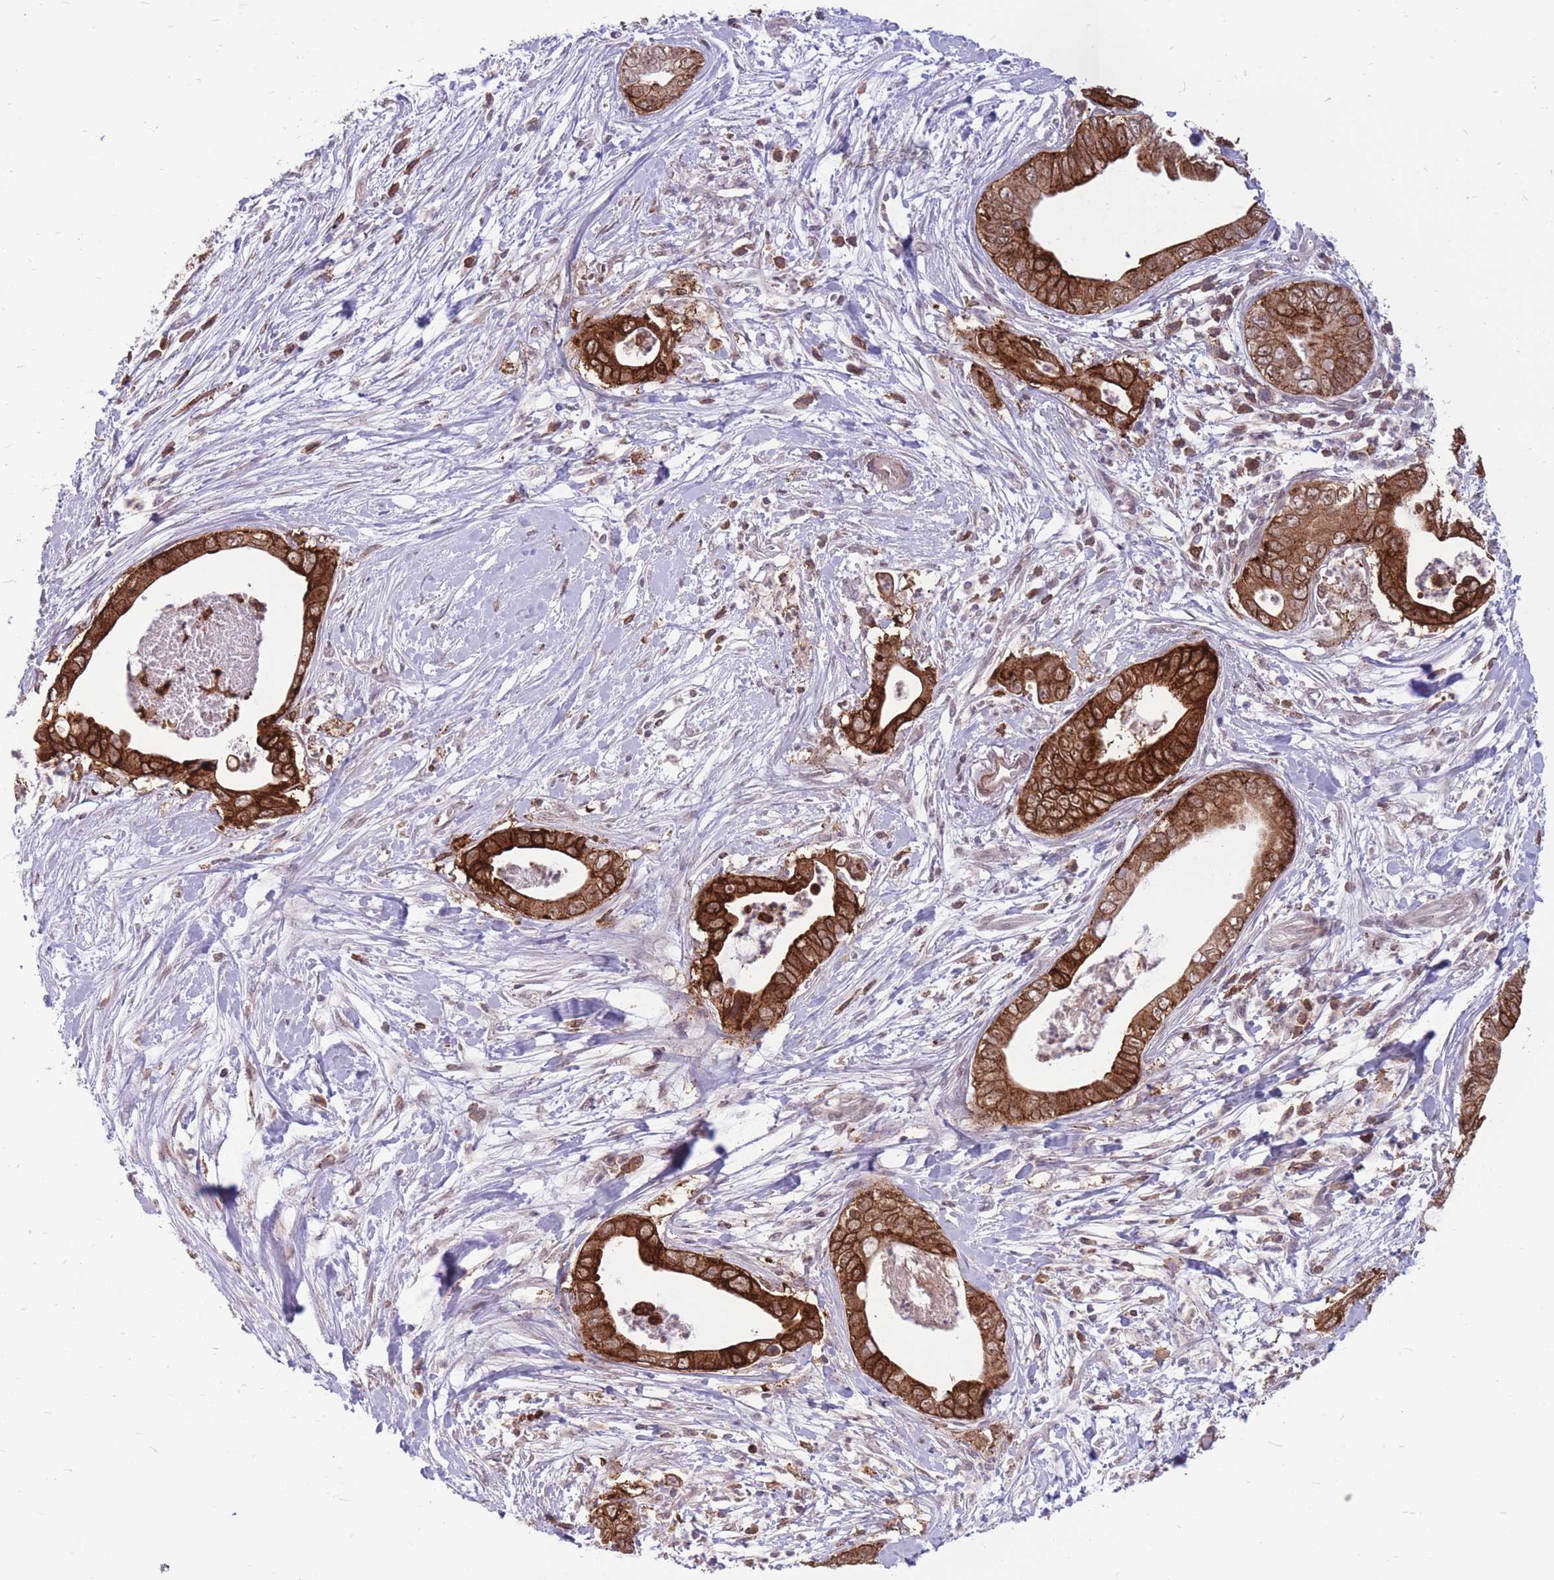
{"staining": {"intensity": "strong", "quantity": ">75%", "location": "cytoplasmic/membranous"}, "tissue": "pancreatic cancer", "cell_type": "Tumor cells", "image_type": "cancer", "snomed": [{"axis": "morphology", "description": "Adenocarcinoma, NOS"}, {"axis": "topography", "description": "Pancreas"}], "caption": "Protein staining shows strong cytoplasmic/membranous staining in about >75% of tumor cells in pancreatic adenocarcinoma. The staining is performed using DAB brown chromogen to label protein expression. The nuclei are counter-stained blue using hematoxylin.", "gene": "TCF20", "patient": {"sex": "male", "age": 75}}